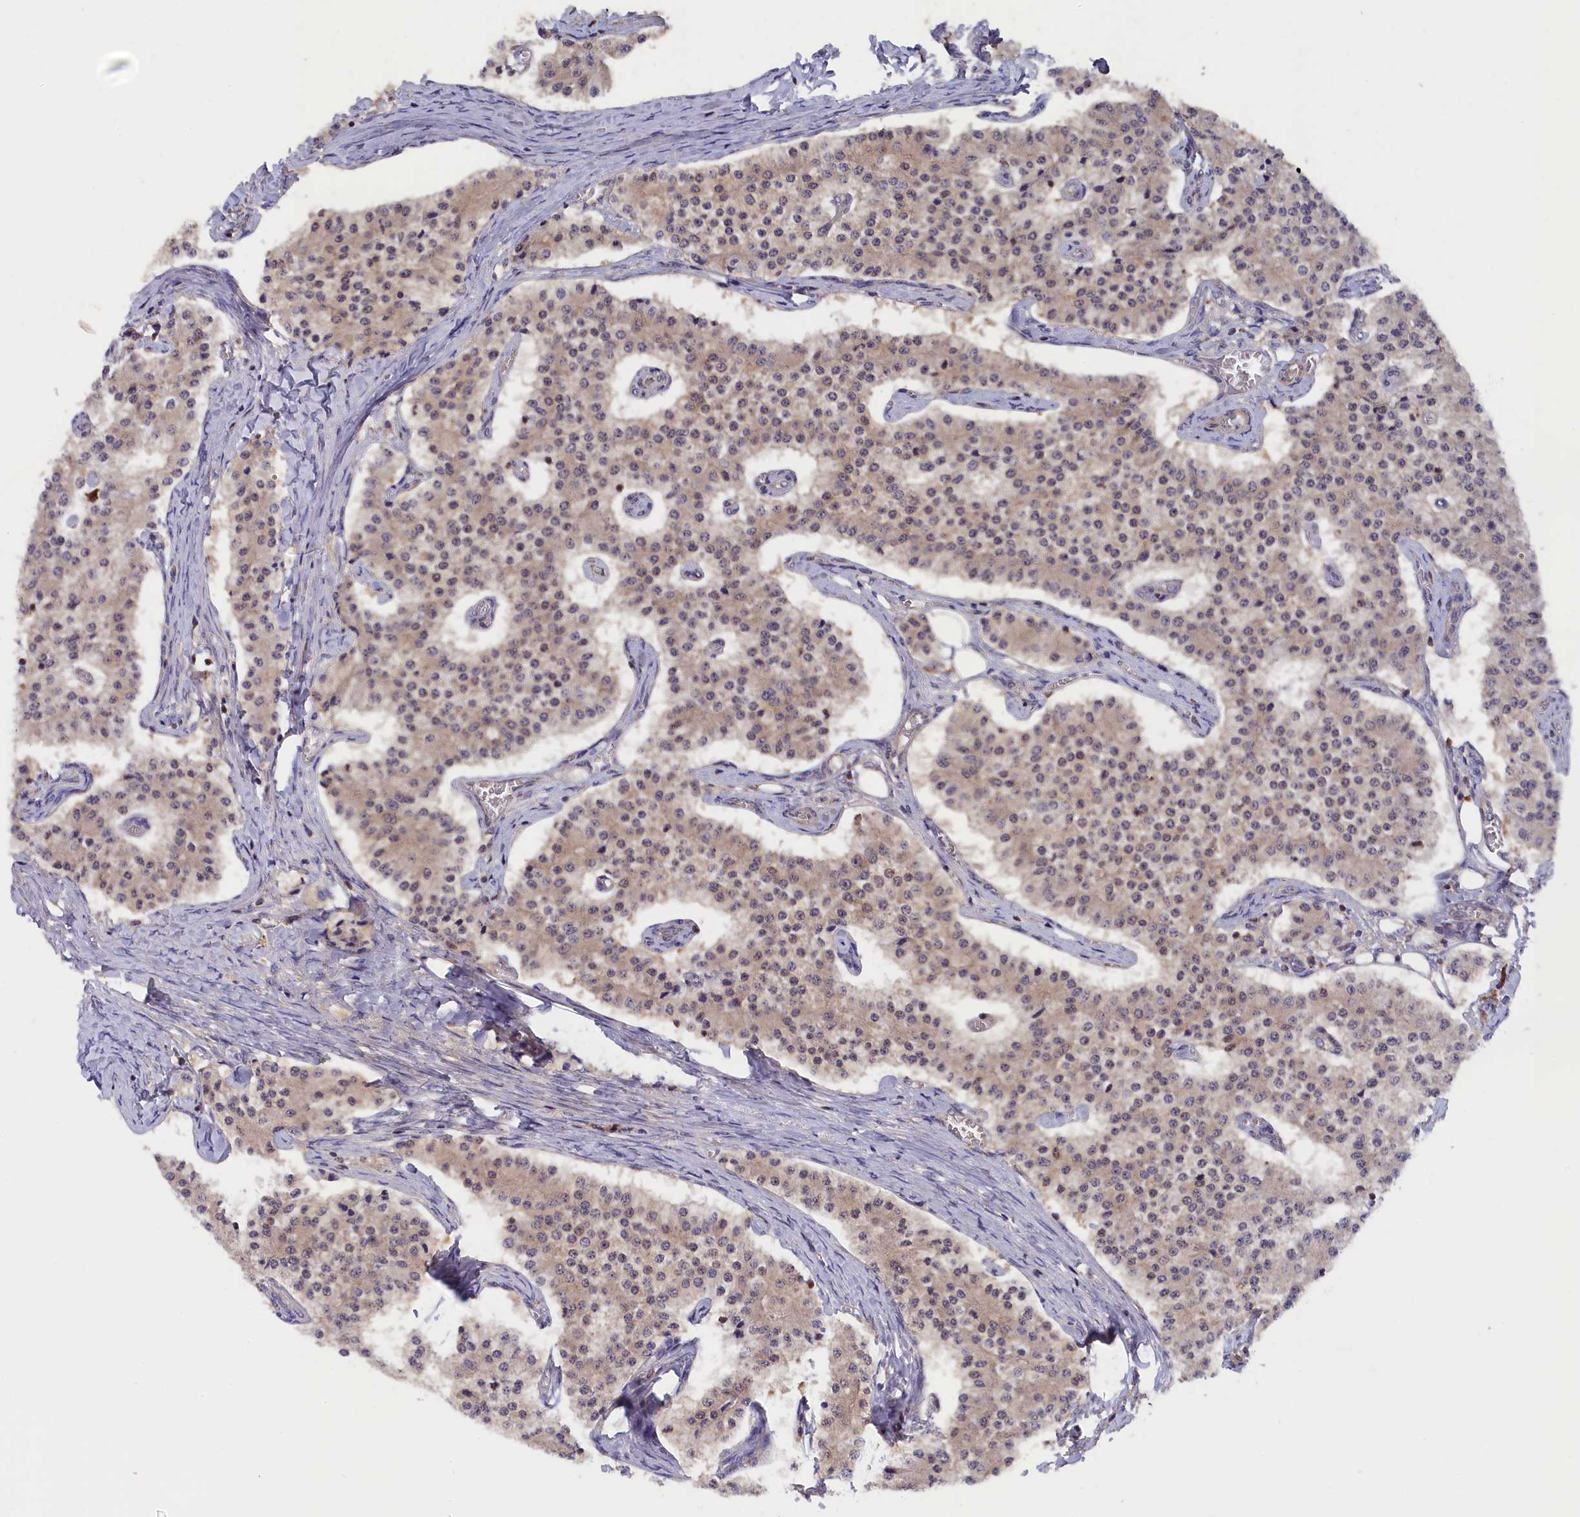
{"staining": {"intensity": "weak", "quantity": "25%-75%", "location": "cytoplasmic/membranous,nuclear"}, "tissue": "carcinoid", "cell_type": "Tumor cells", "image_type": "cancer", "snomed": [{"axis": "morphology", "description": "Carcinoid, malignant, NOS"}, {"axis": "topography", "description": "Colon"}], "caption": "IHC photomicrograph of neoplastic tissue: carcinoid (malignant) stained using immunohistochemistry (IHC) shows low levels of weak protein expression localized specifically in the cytoplasmic/membranous and nuclear of tumor cells, appearing as a cytoplasmic/membranous and nuclear brown color.", "gene": "JPT2", "patient": {"sex": "female", "age": 52}}